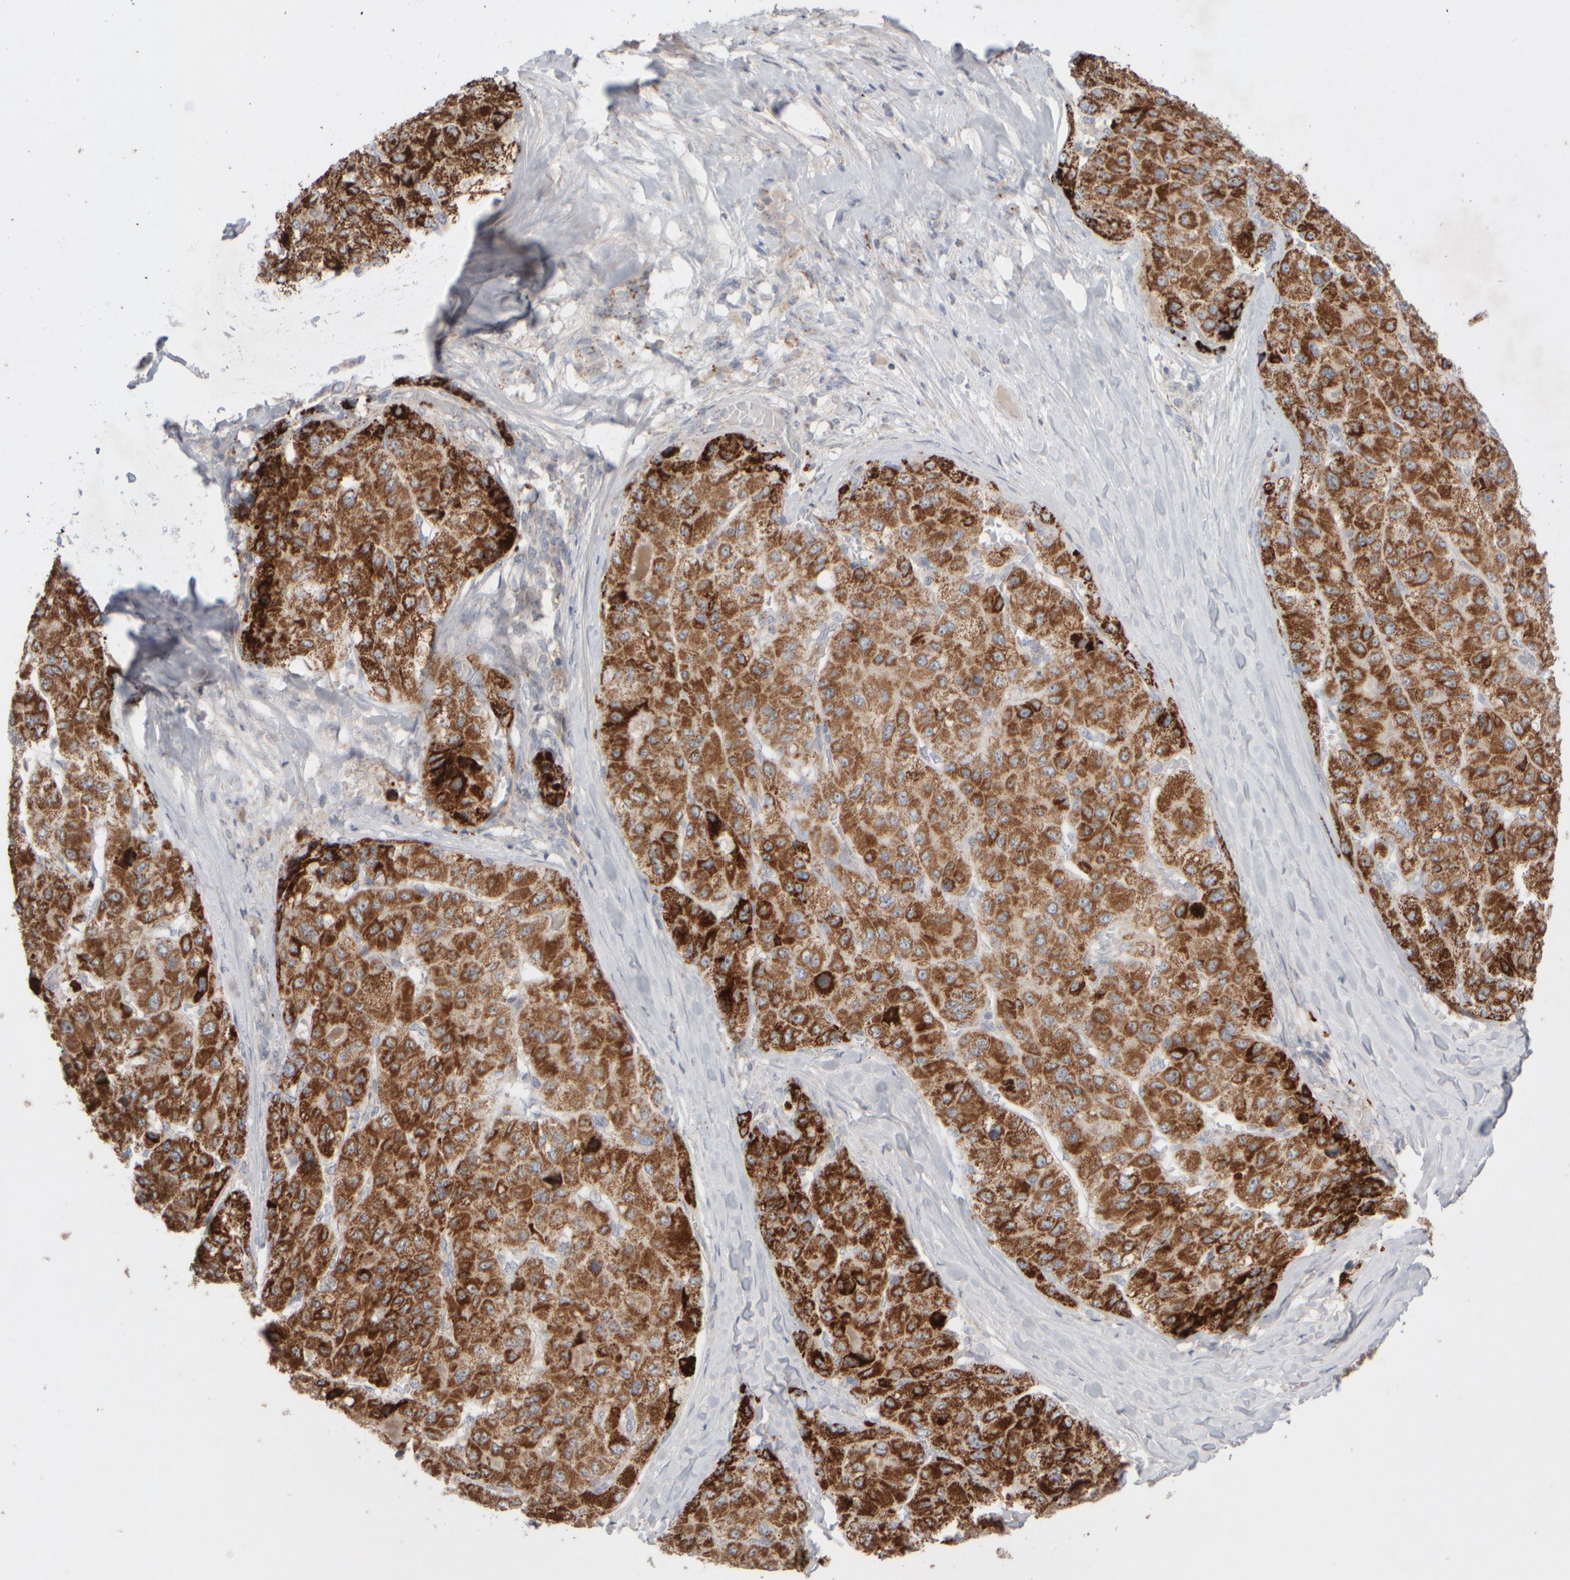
{"staining": {"intensity": "strong", "quantity": ">75%", "location": "cytoplasmic/membranous"}, "tissue": "liver cancer", "cell_type": "Tumor cells", "image_type": "cancer", "snomed": [{"axis": "morphology", "description": "Carcinoma, Hepatocellular, NOS"}, {"axis": "topography", "description": "Liver"}], "caption": "DAB (3,3'-diaminobenzidine) immunohistochemical staining of hepatocellular carcinoma (liver) demonstrates strong cytoplasmic/membranous protein staining in about >75% of tumor cells.", "gene": "CHADL", "patient": {"sex": "male", "age": 80}}